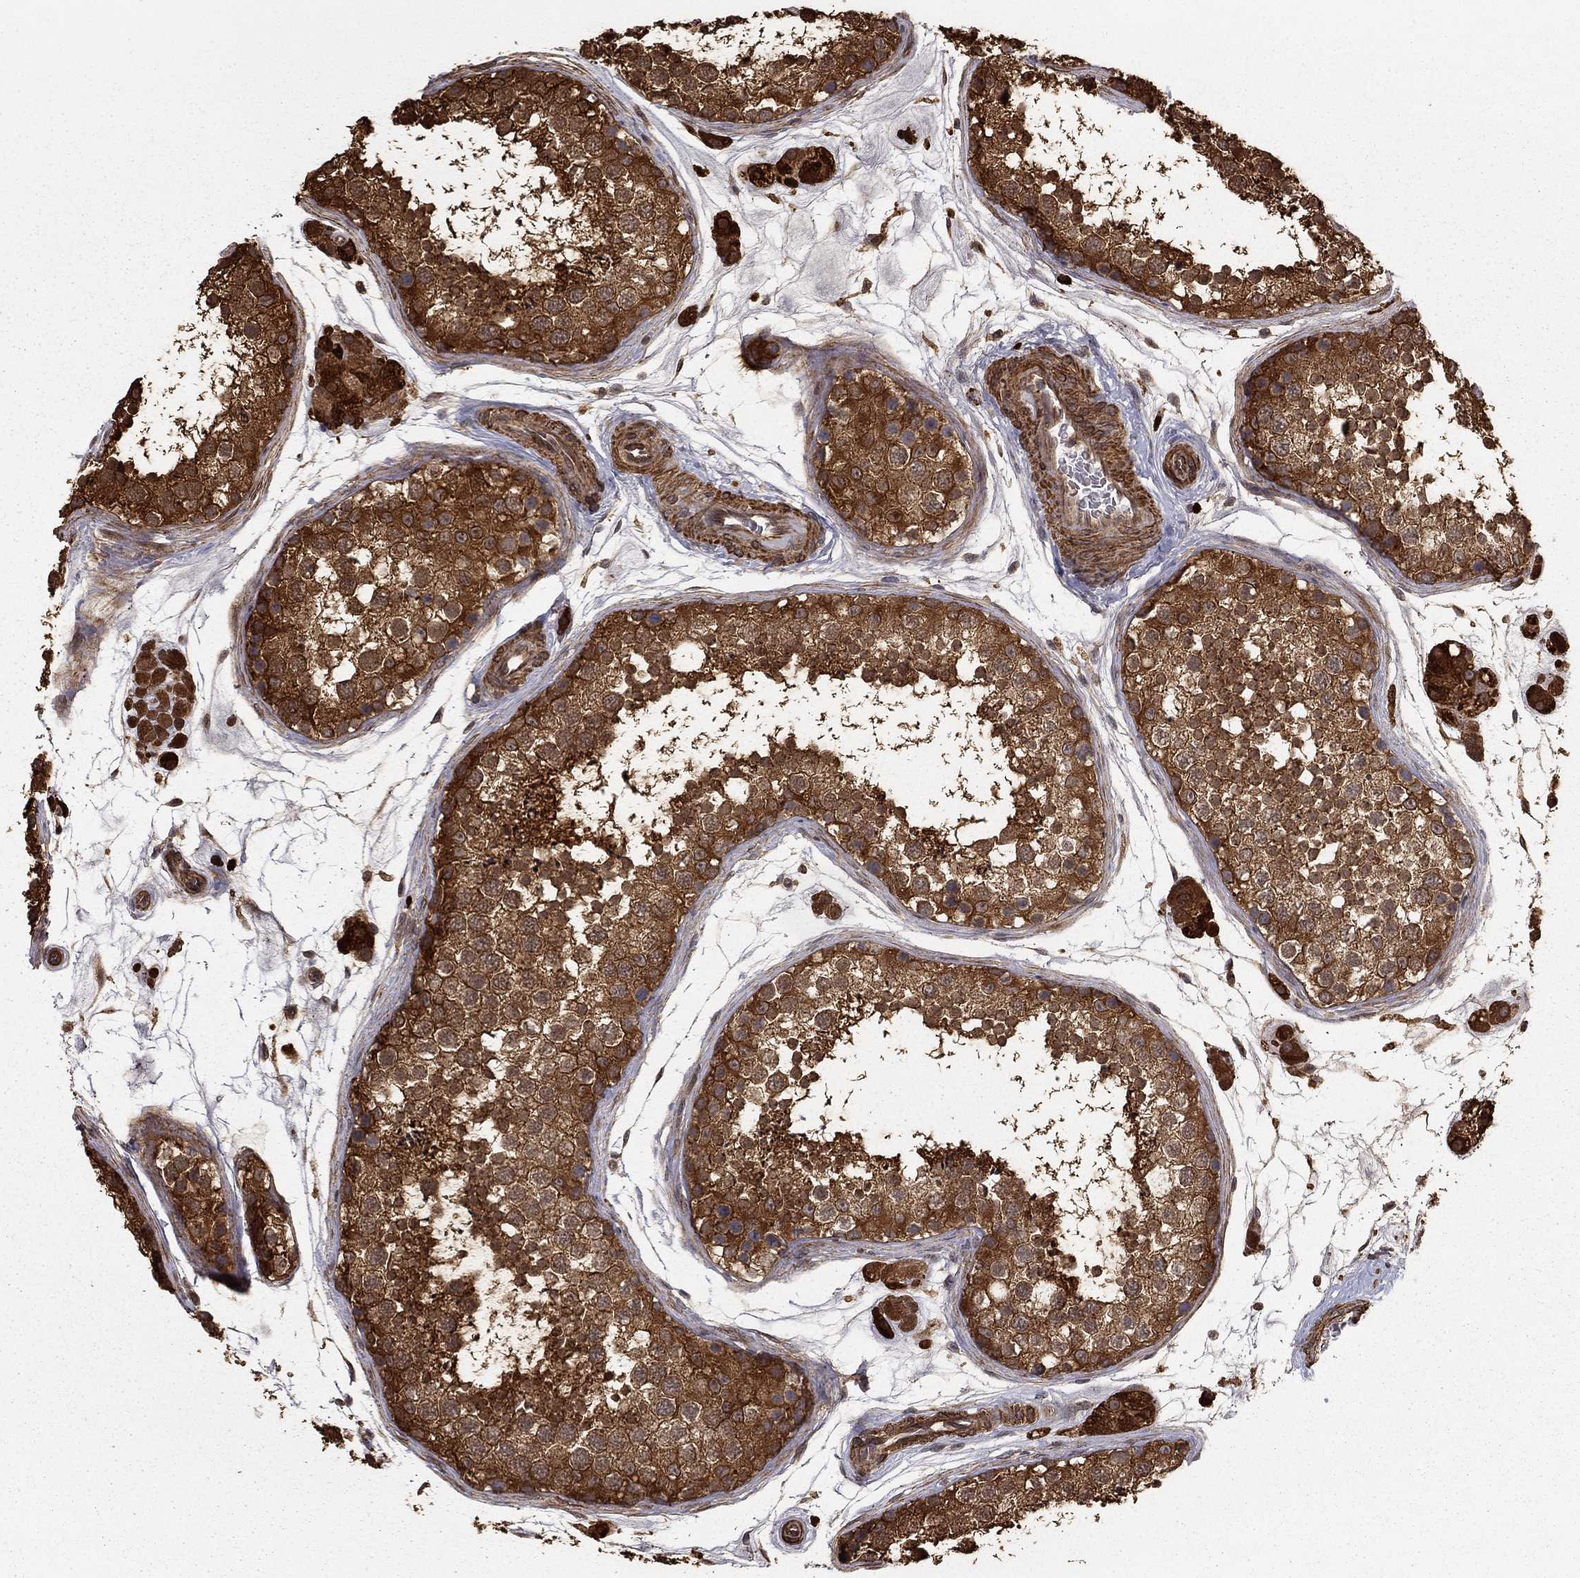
{"staining": {"intensity": "strong", "quantity": ">75%", "location": "cytoplasmic/membranous"}, "tissue": "testis", "cell_type": "Cells in seminiferous ducts", "image_type": "normal", "snomed": [{"axis": "morphology", "description": "Normal tissue, NOS"}, {"axis": "topography", "description": "Testis"}], "caption": "Testis stained with a brown dye displays strong cytoplasmic/membranous positive staining in about >75% of cells in seminiferous ducts.", "gene": "HABP4", "patient": {"sex": "male", "age": 41}}